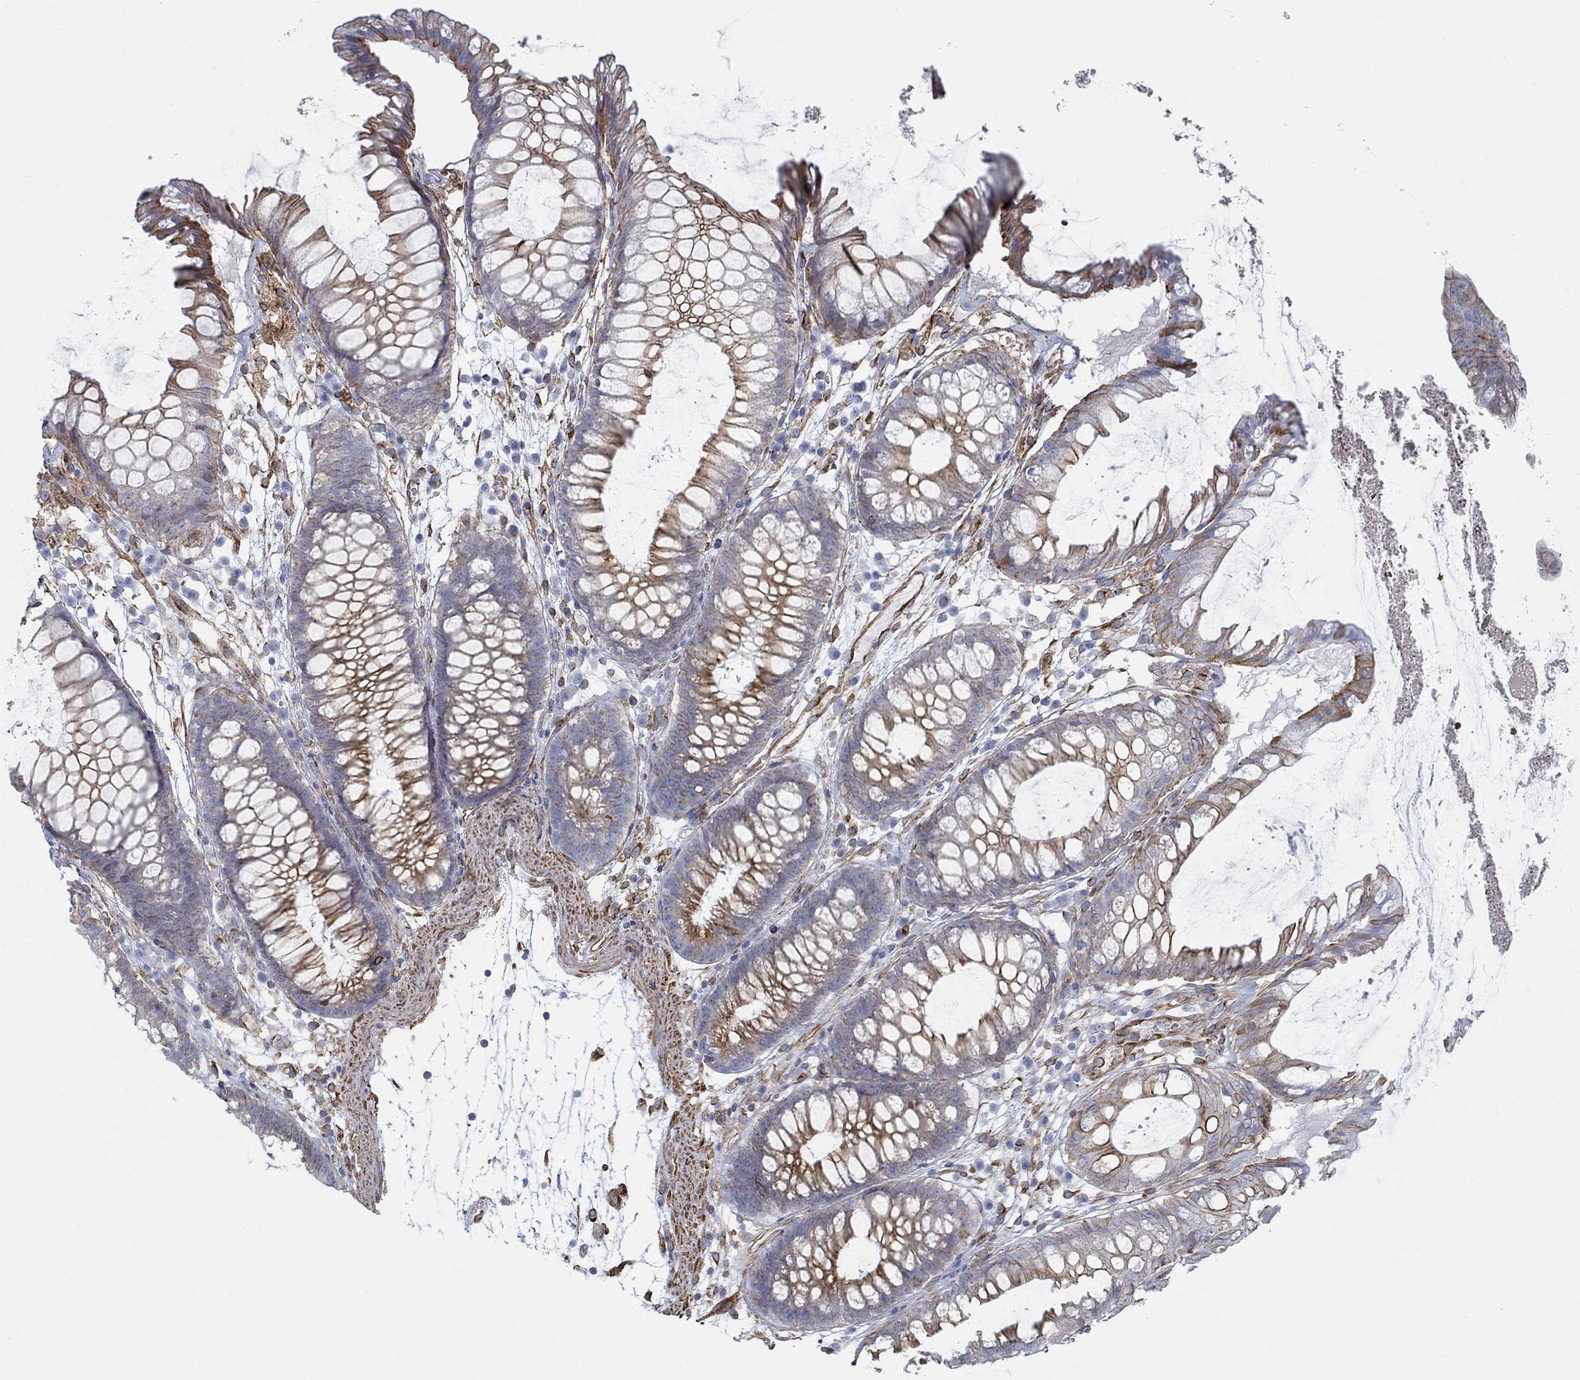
{"staining": {"intensity": "strong", "quantity": ">75%", "location": "cytoplasmic/membranous"}, "tissue": "colon", "cell_type": "Endothelial cells", "image_type": "normal", "snomed": [{"axis": "morphology", "description": "Normal tissue, NOS"}, {"axis": "morphology", "description": "Adenocarcinoma, NOS"}, {"axis": "topography", "description": "Colon"}], "caption": "High-magnification brightfield microscopy of benign colon stained with DAB (brown) and counterstained with hematoxylin (blue). endothelial cells exhibit strong cytoplasmic/membranous expression is present in about>75% of cells. Nuclei are stained in blue.", "gene": "STC2", "patient": {"sex": "male", "age": 65}}